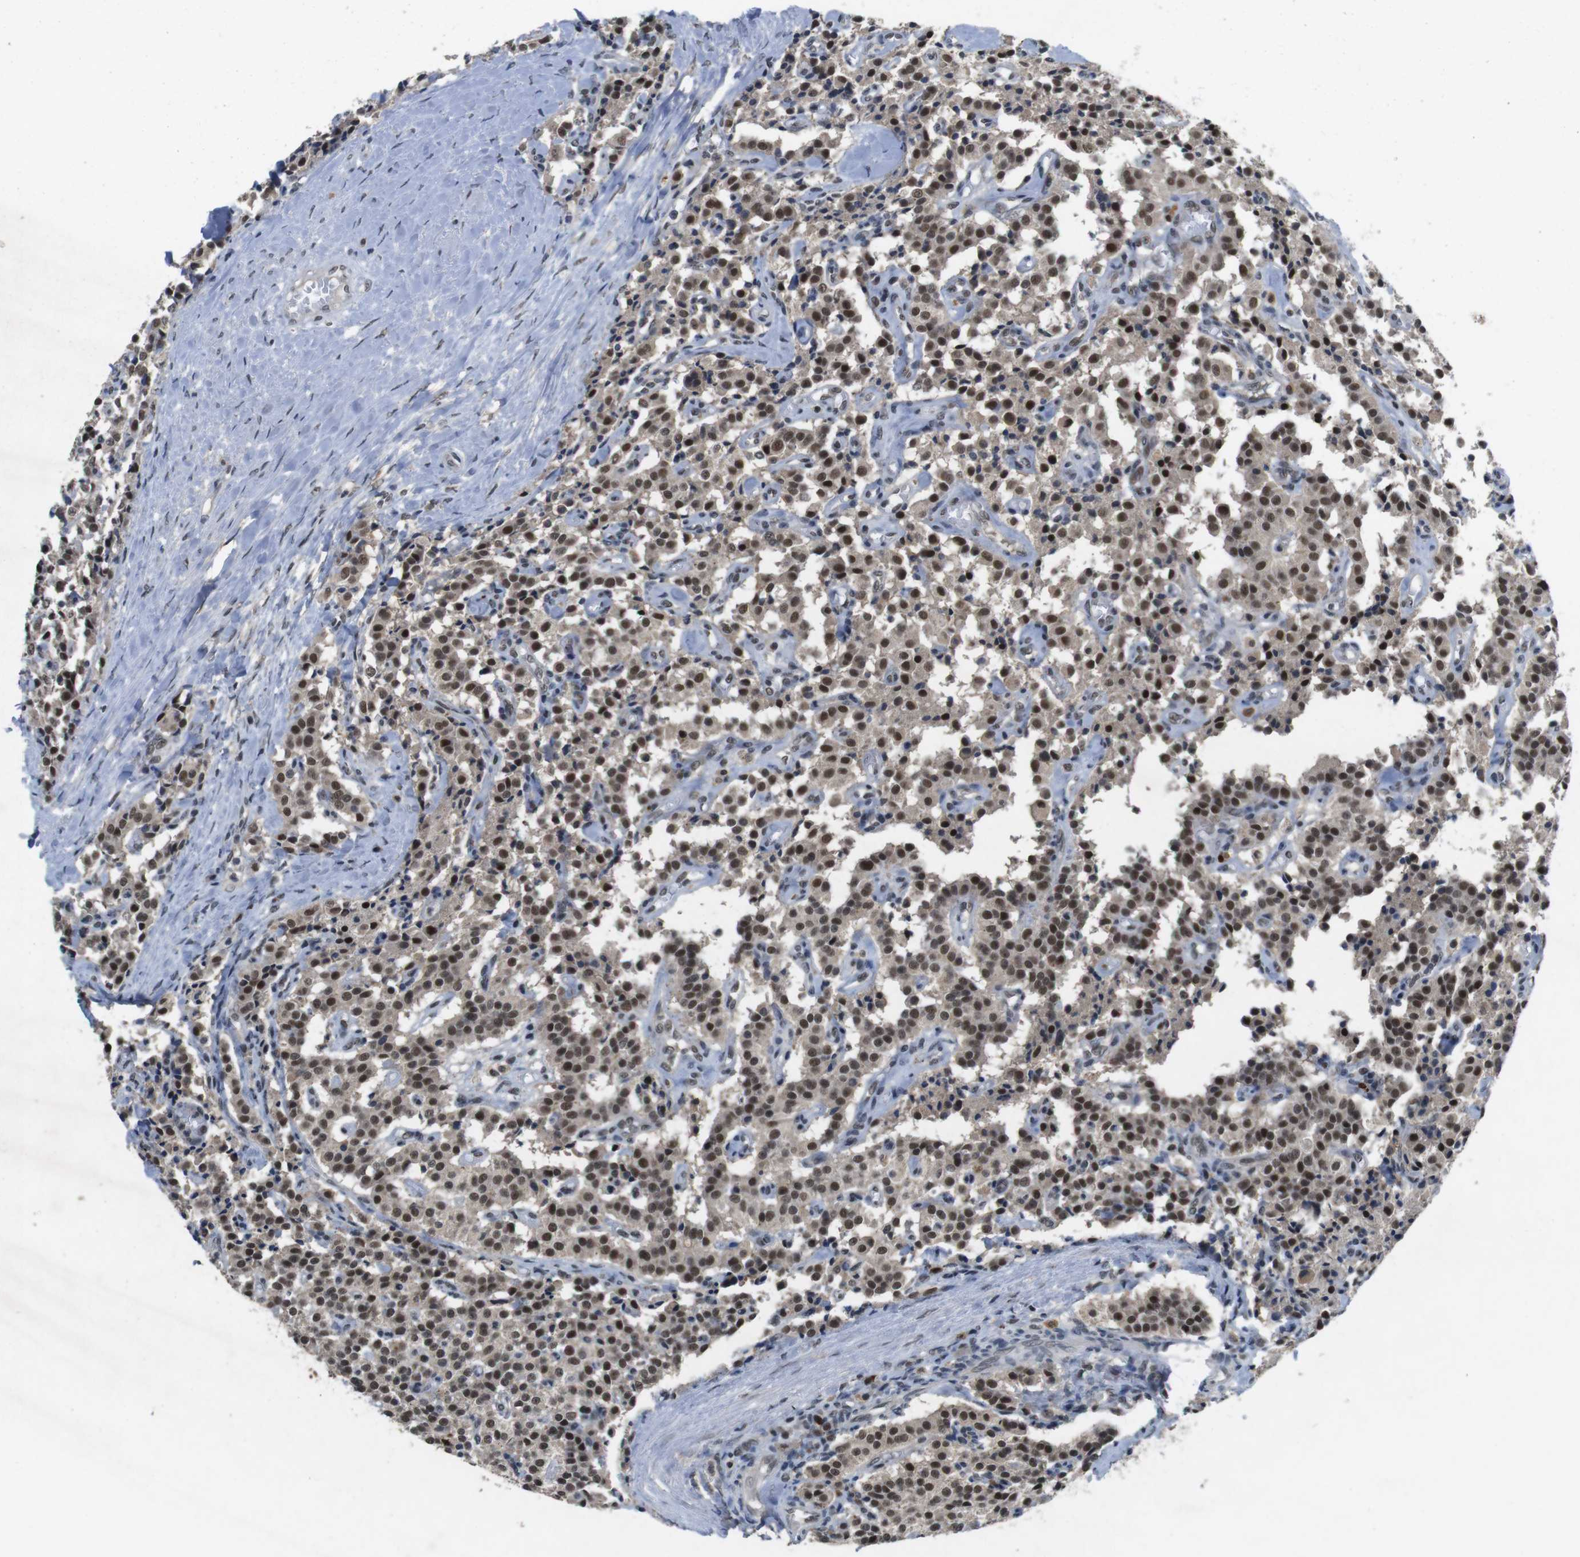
{"staining": {"intensity": "moderate", "quantity": ">75%", "location": "cytoplasmic/membranous,nuclear"}, "tissue": "carcinoid", "cell_type": "Tumor cells", "image_type": "cancer", "snomed": [{"axis": "morphology", "description": "Carcinoid, malignant, NOS"}, {"axis": "topography", "description": "Lung"}], "caption": "Approximately >75% of tumor cells in malignant carcinoid reveal moderate cytoplasmic/membranous and nuclear protein positivity as visualized by brown immunohistochemical staining.", "gene": "USP7", "patient": {"sex": "male", "age": 30}}